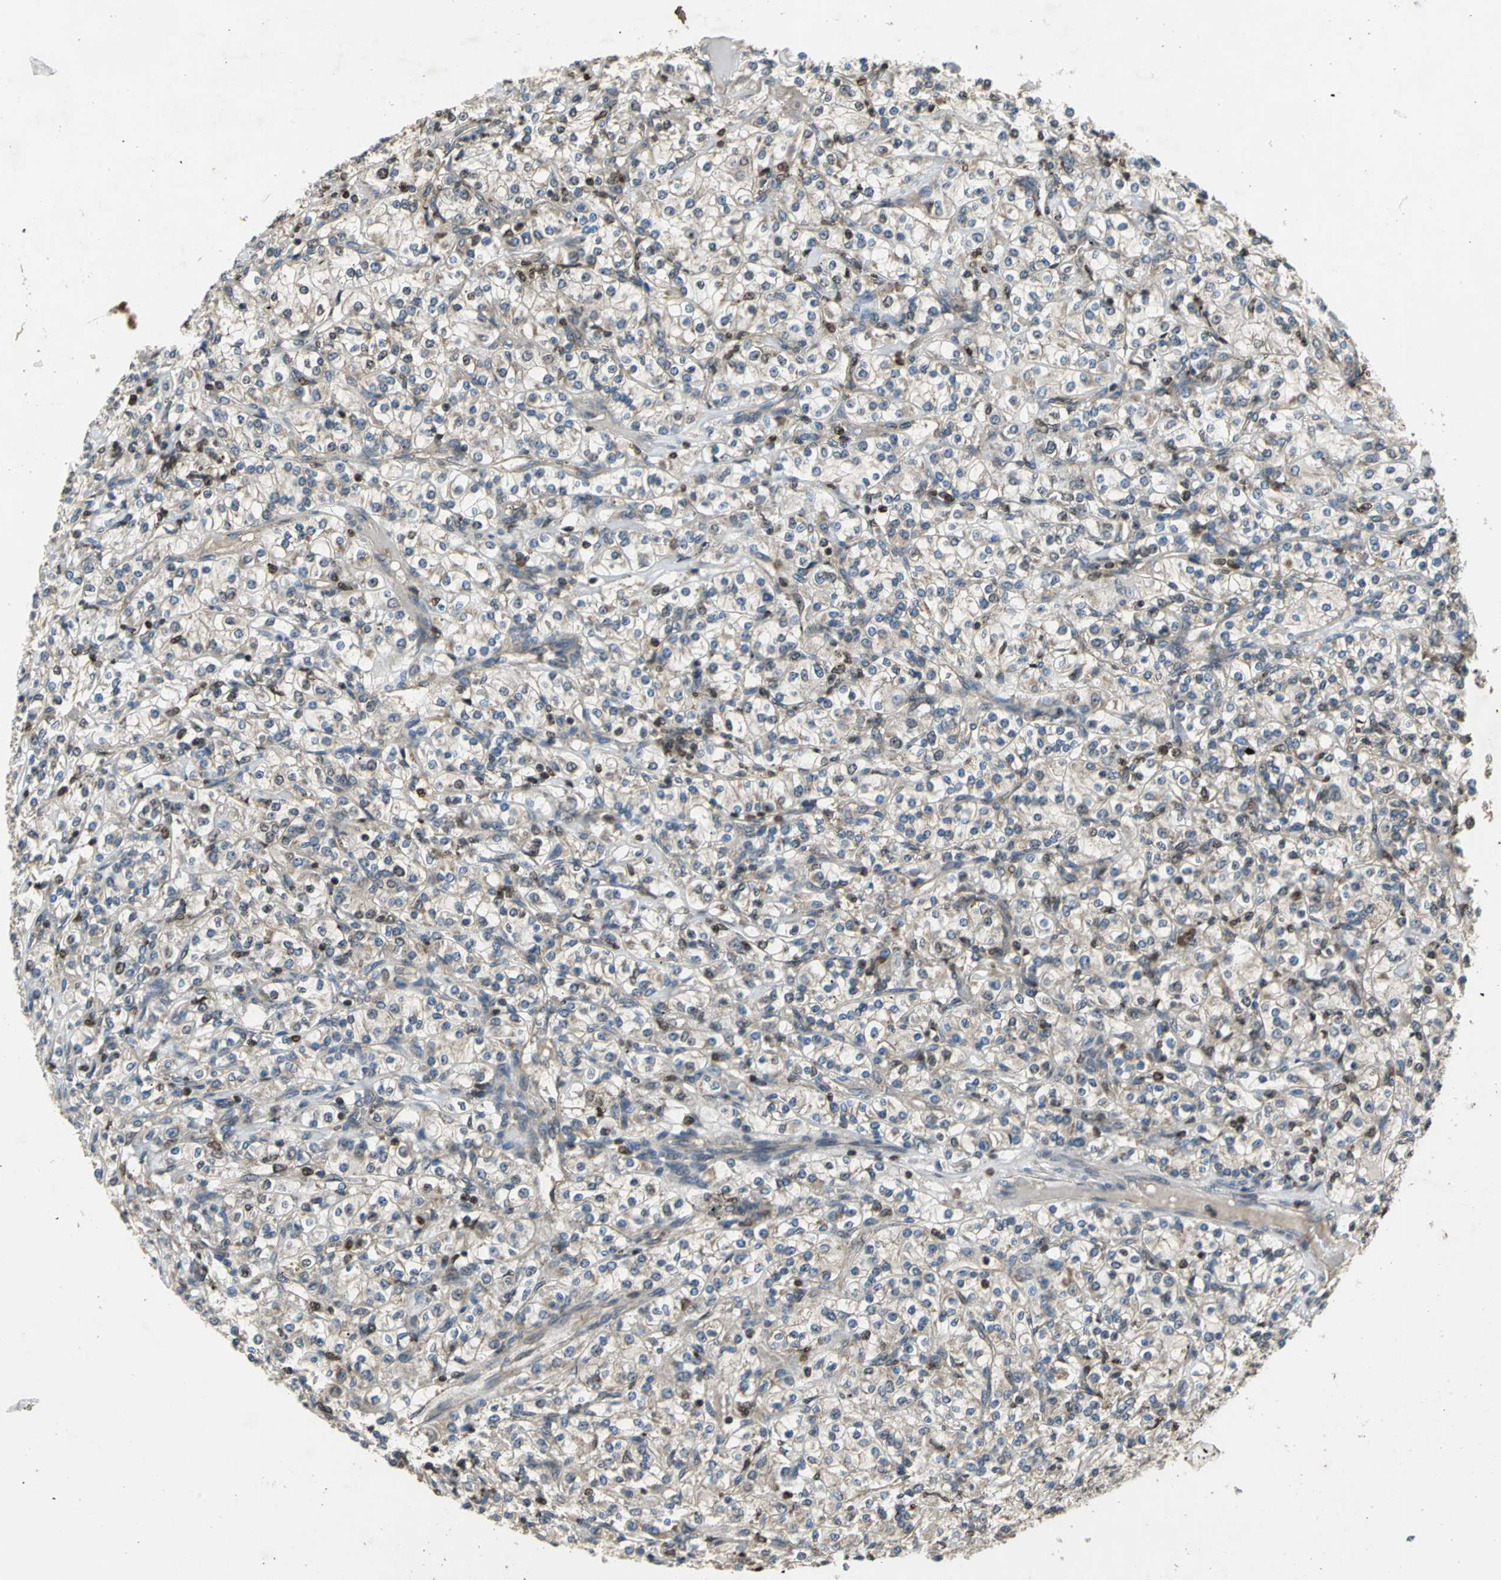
{"staining": {"intensity": "moderate", "quantity": "25%-75%", "location": "cytoplasmic/membranous,nuclear"}, "tissue": "renal cancer", "cell_type": "Tumor cells", "image_type": "cancer", "snomed": [{"axis": "morphology", "description": "Adenocarcinoma, NOS"}, {"axis": "topography", "description": "Kidney"}], "caption": "DAB (3,3'-diaminobenzidine) immunohistochemical staining of human renal adenocarcinoma displays moderate cytoplasmic/membranous and nuclear protein positivity in about 25%-75% of tumor cells. The staining was performed using DAB (3,3'-diaminobenzidine), with brown indicating positive protein expression. Nuclei are stained blue with hematoxylin.", "gene": "AHR", "patient": {"sex": "male", "age": 77}}